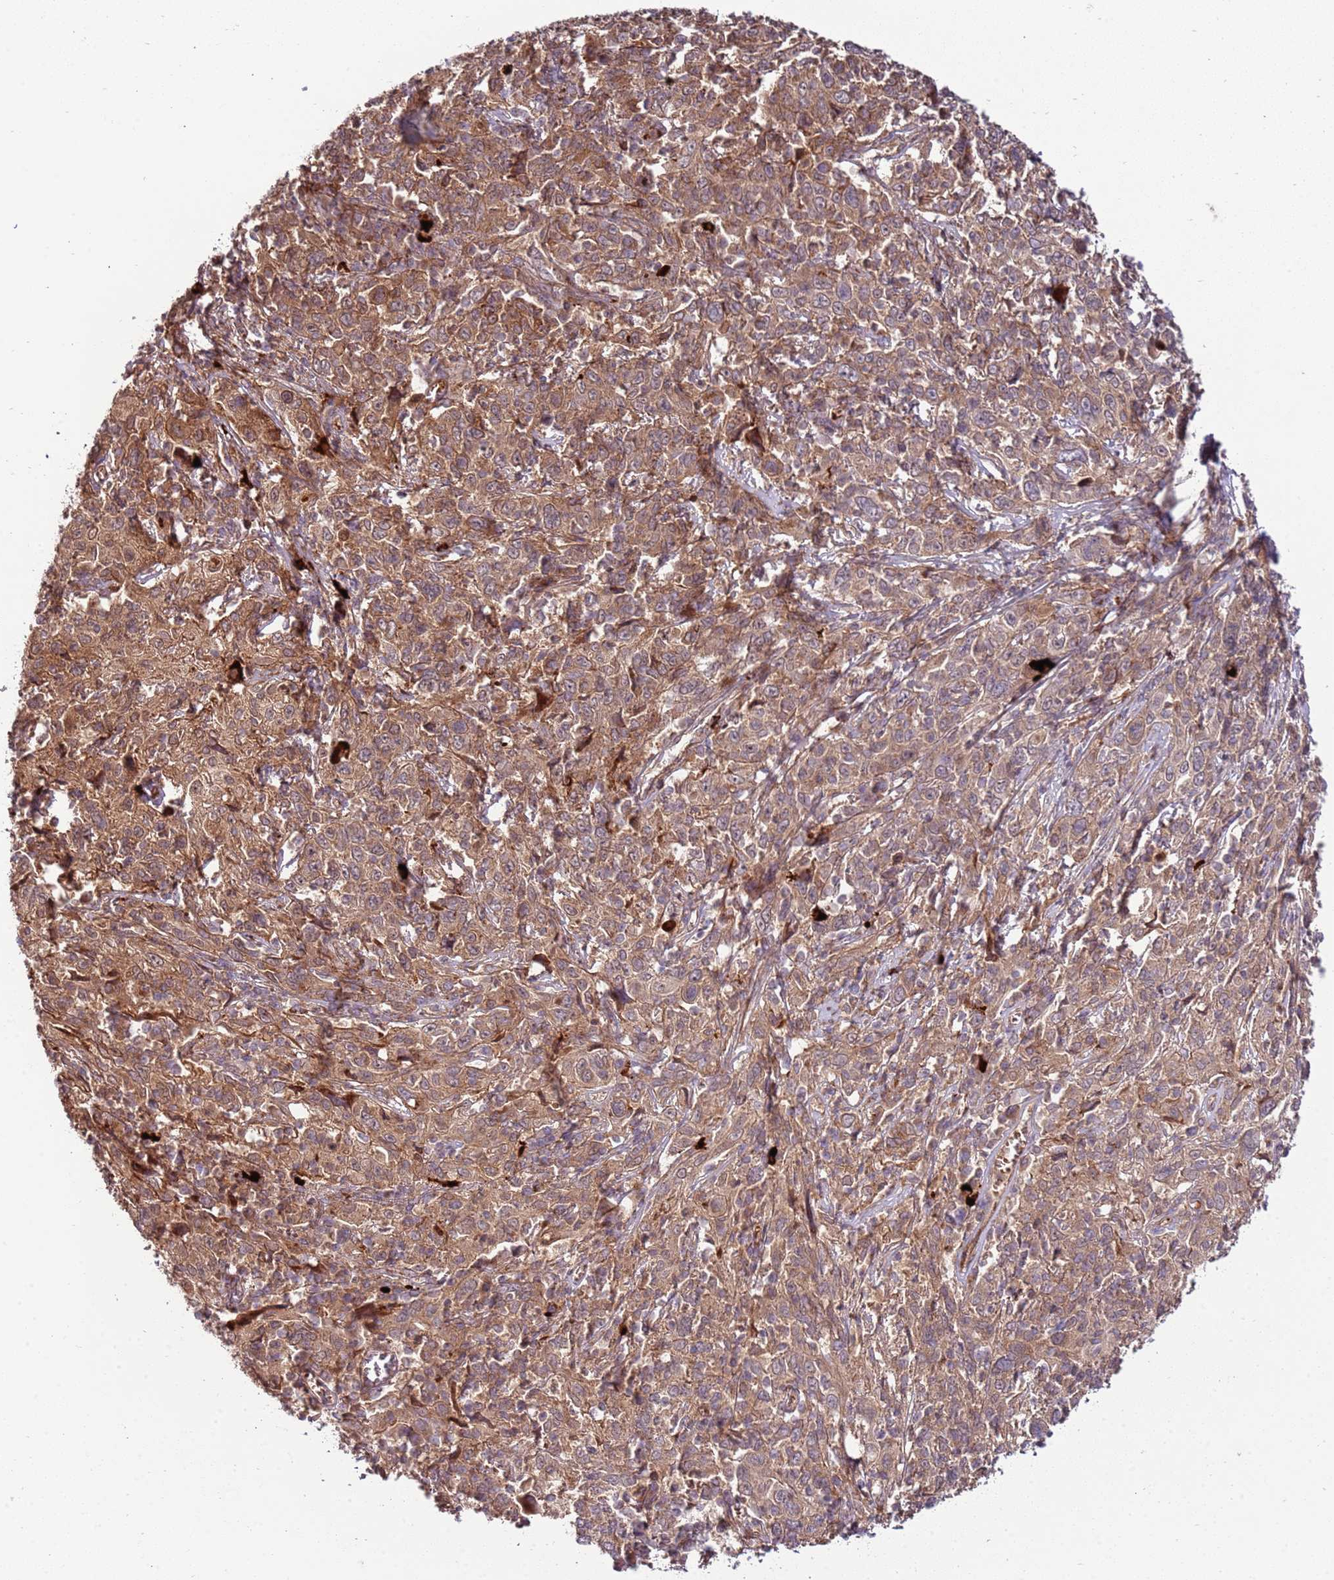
{"staining": {"intensity": "moderate", "quantity": ">75%", "location": "cytoplasmic/membranous"}, "tissue": "cervical cancer", "cell_type": "Tumor cells", "image_type": "cancer", "snomed": [{"axis": "morphology", "description": "Squamous cell carcinoma, NOS"}, {"axis": "topography", "description": "Cervix"}], "caption": "Protein staining of cervical cancer tissue displays moderate cytoplasmic/membranous staining in approximately >75% of tumor cells.", "gene": "ZNF624", "patient": {"sex": "female", "age": 46}}